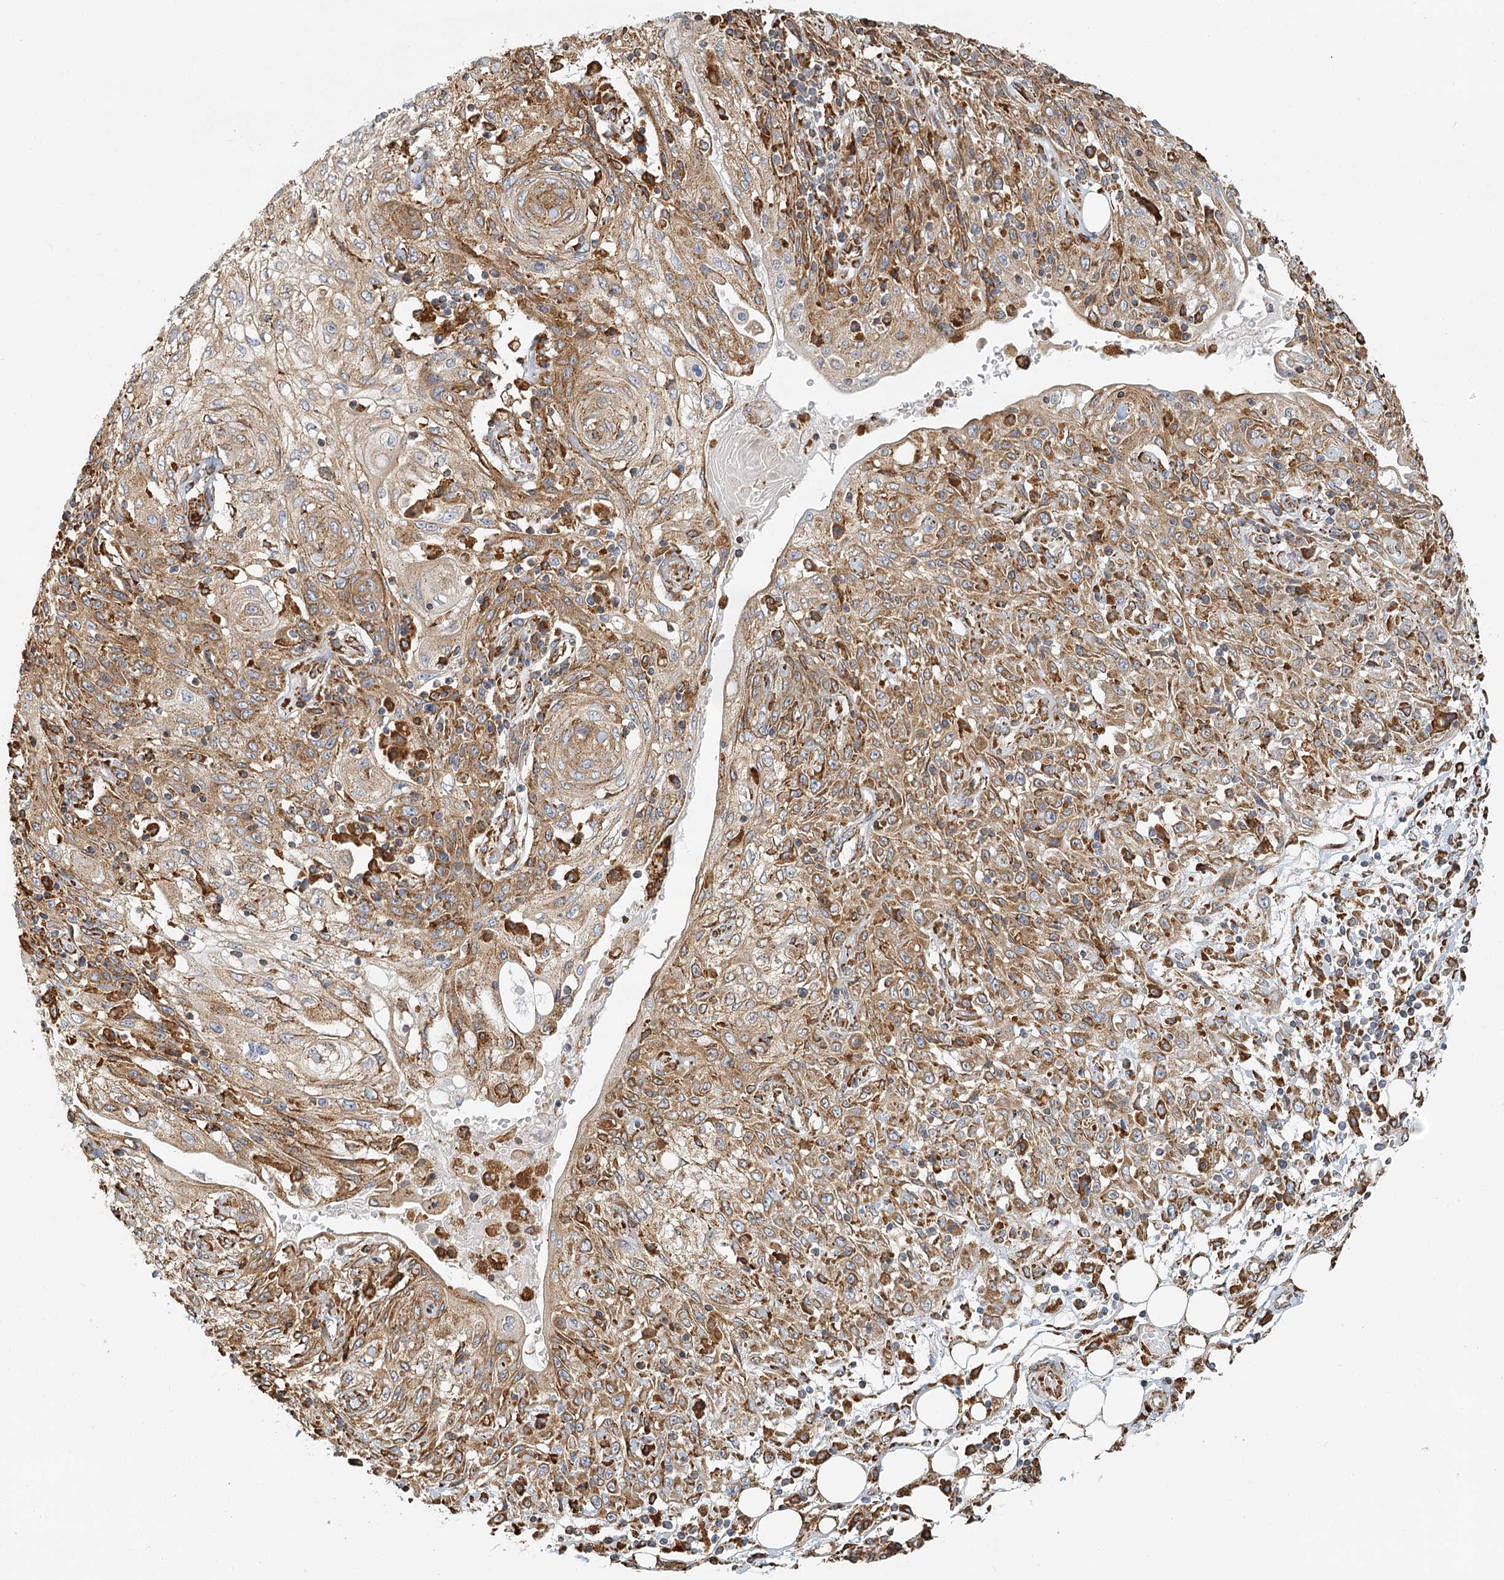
{"staining": {"intensity": "moderate", "quantity": ">75%", "location": "cytoplasmic/membranous"}, "tissue": "skin cancer", "cell_type": "Tumor cells", "image_type": "cancer", "snomed": [{"axis": "morphology", "description": "Squamous cell carcinoma, NOS"}, {"axis": "morphology", "description": "Squamous cell carcinoma, metastatic, NOS"}, {"axis": "topography", "description": "Skin"}, {"axis": "topography", "description": "Lymph node"}], "caption": "Immunohistochemistry (DAB) staining of skin cancer shows moderate cytoplasmic/membranous protein staining in about >75% of tumor cells.", "gene": "TAS1R1", "patient": {"sex": "male", "age": 75}}